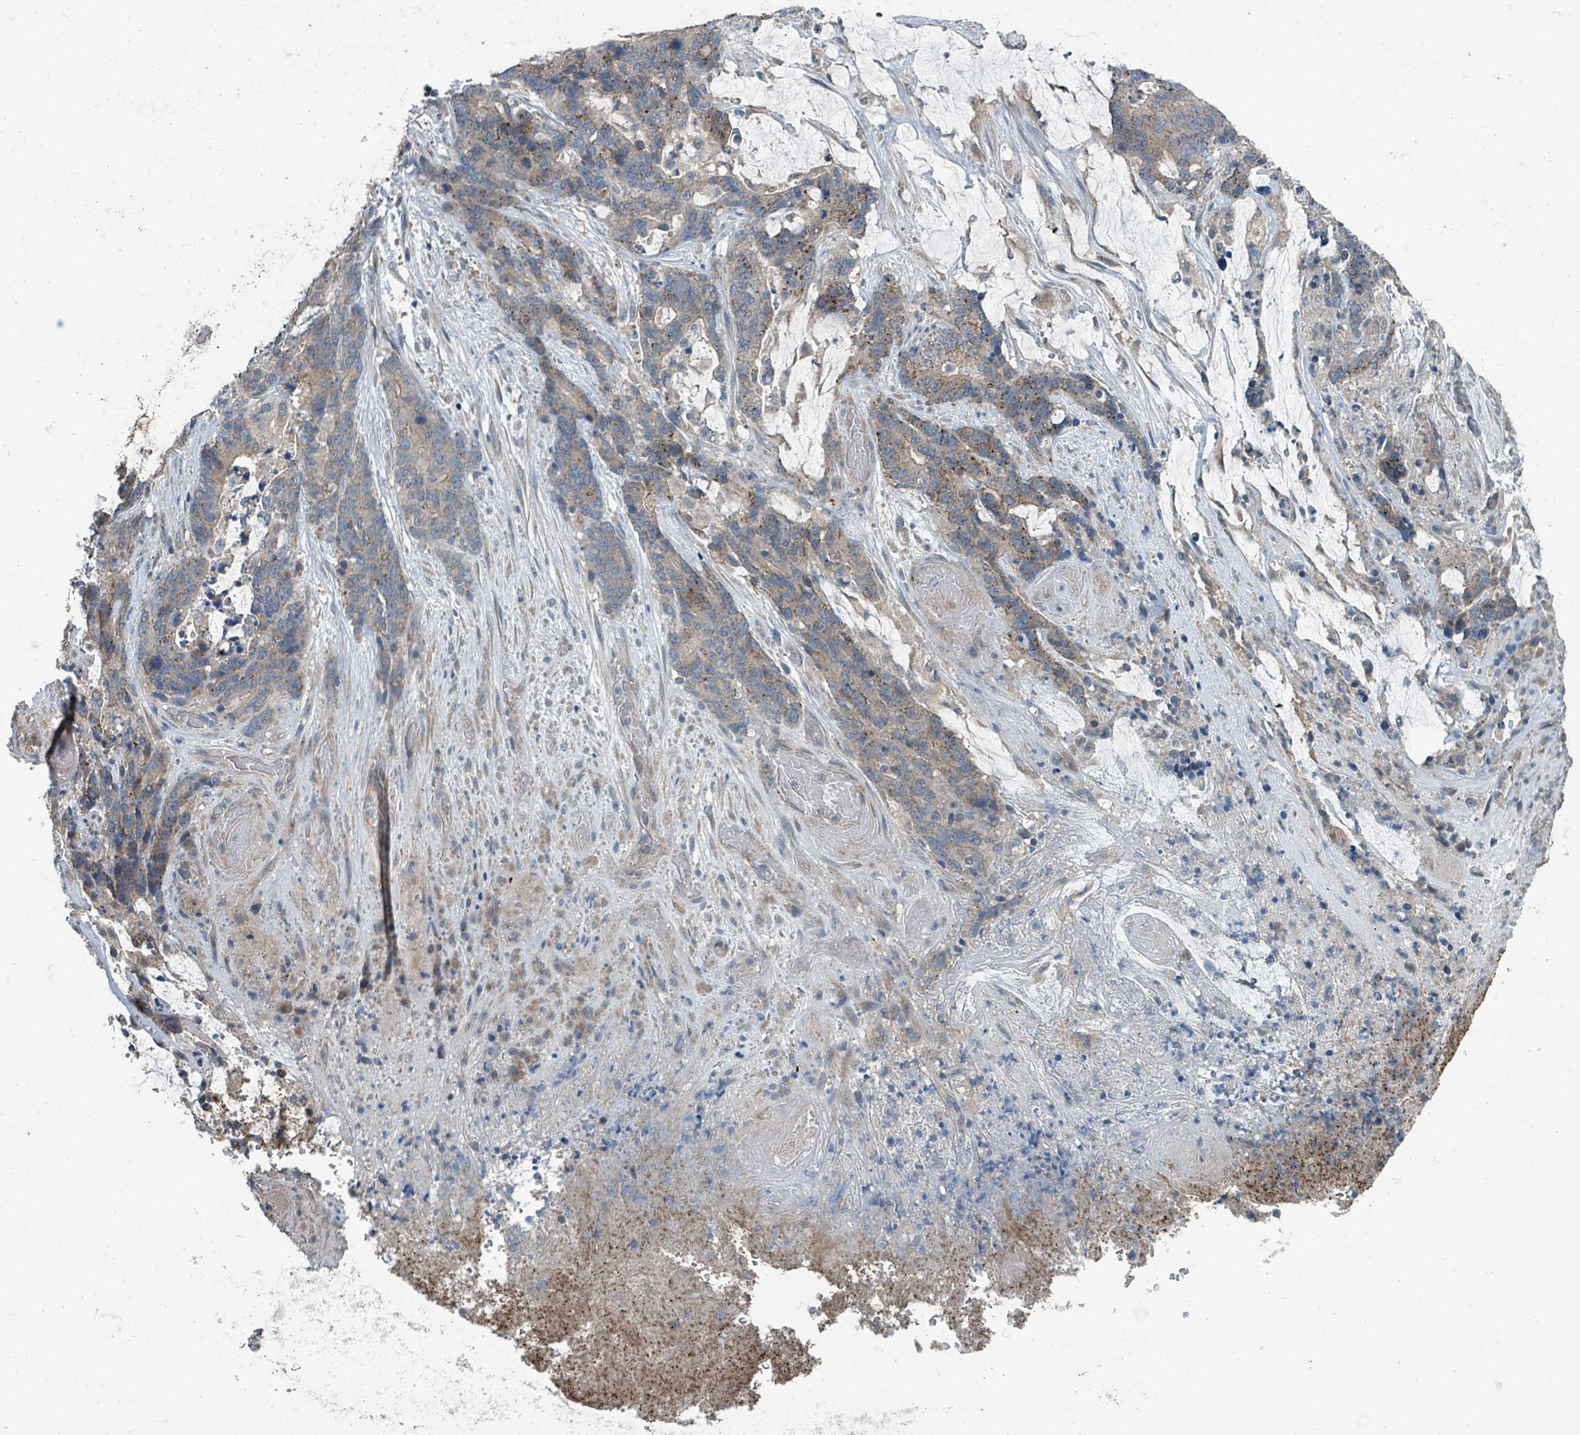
{"staining": {"intensity": "strong", "quantity": "25%-75%", "location": "cytoplasmic/membranous"}, "tissue": "stomach cancer", "cell_type": "Tumor cells", "image_type": "cancer", "snomed": [{"axis": "morphology", "description": "Normal tissue, NOS"}, {"axis": "morphology", "description": "Adenocarcinoma, NOS"}, {"axis": "topography", "description": "Stomach"}], "caption": "Strong cytoplasmic/membranous staining for a protein is seen in approximately 25%-75% of tumor cells of stomach cancer using immunohistochemistry (IHC).", "gene": "ACBD4", "patient": {"sex": "female", "age": 64}}